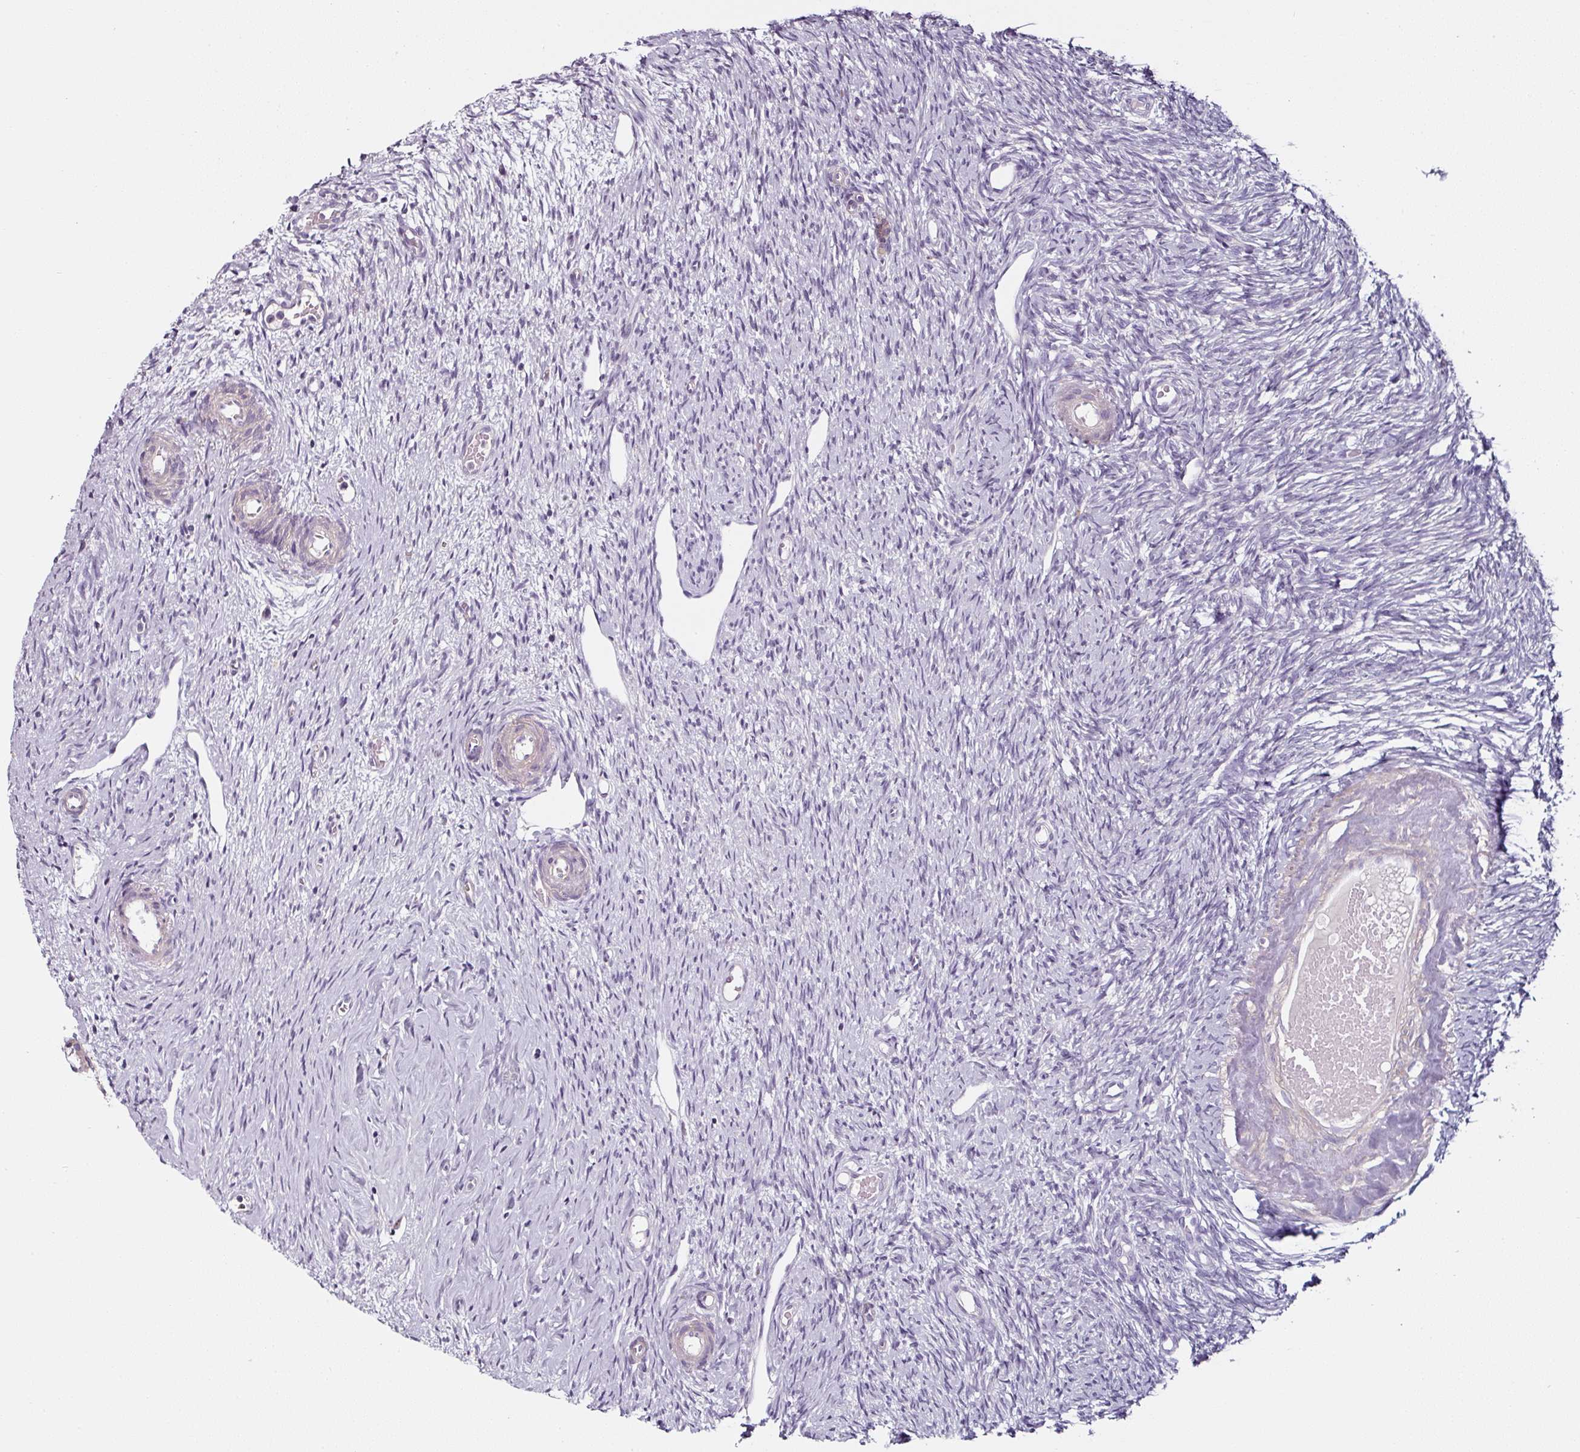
{"staining": {"intensity": "negative", "quantity": "none", "location": "none"}, "tissue": "ovary", "cell_type": "Ovarian stroma cells", "image_type": "normal", "snomed": [{"axis": "morphology", "description": "Normal tissue, NOS"}, {"axis": "topography", "description": "Ovary"}], "caption": "Human ovary stained for a protein using IHC displays no positivity in ovarian stroma cells.", "gene": "CAP2", "patient": {"sex": "female", "age": 51}}